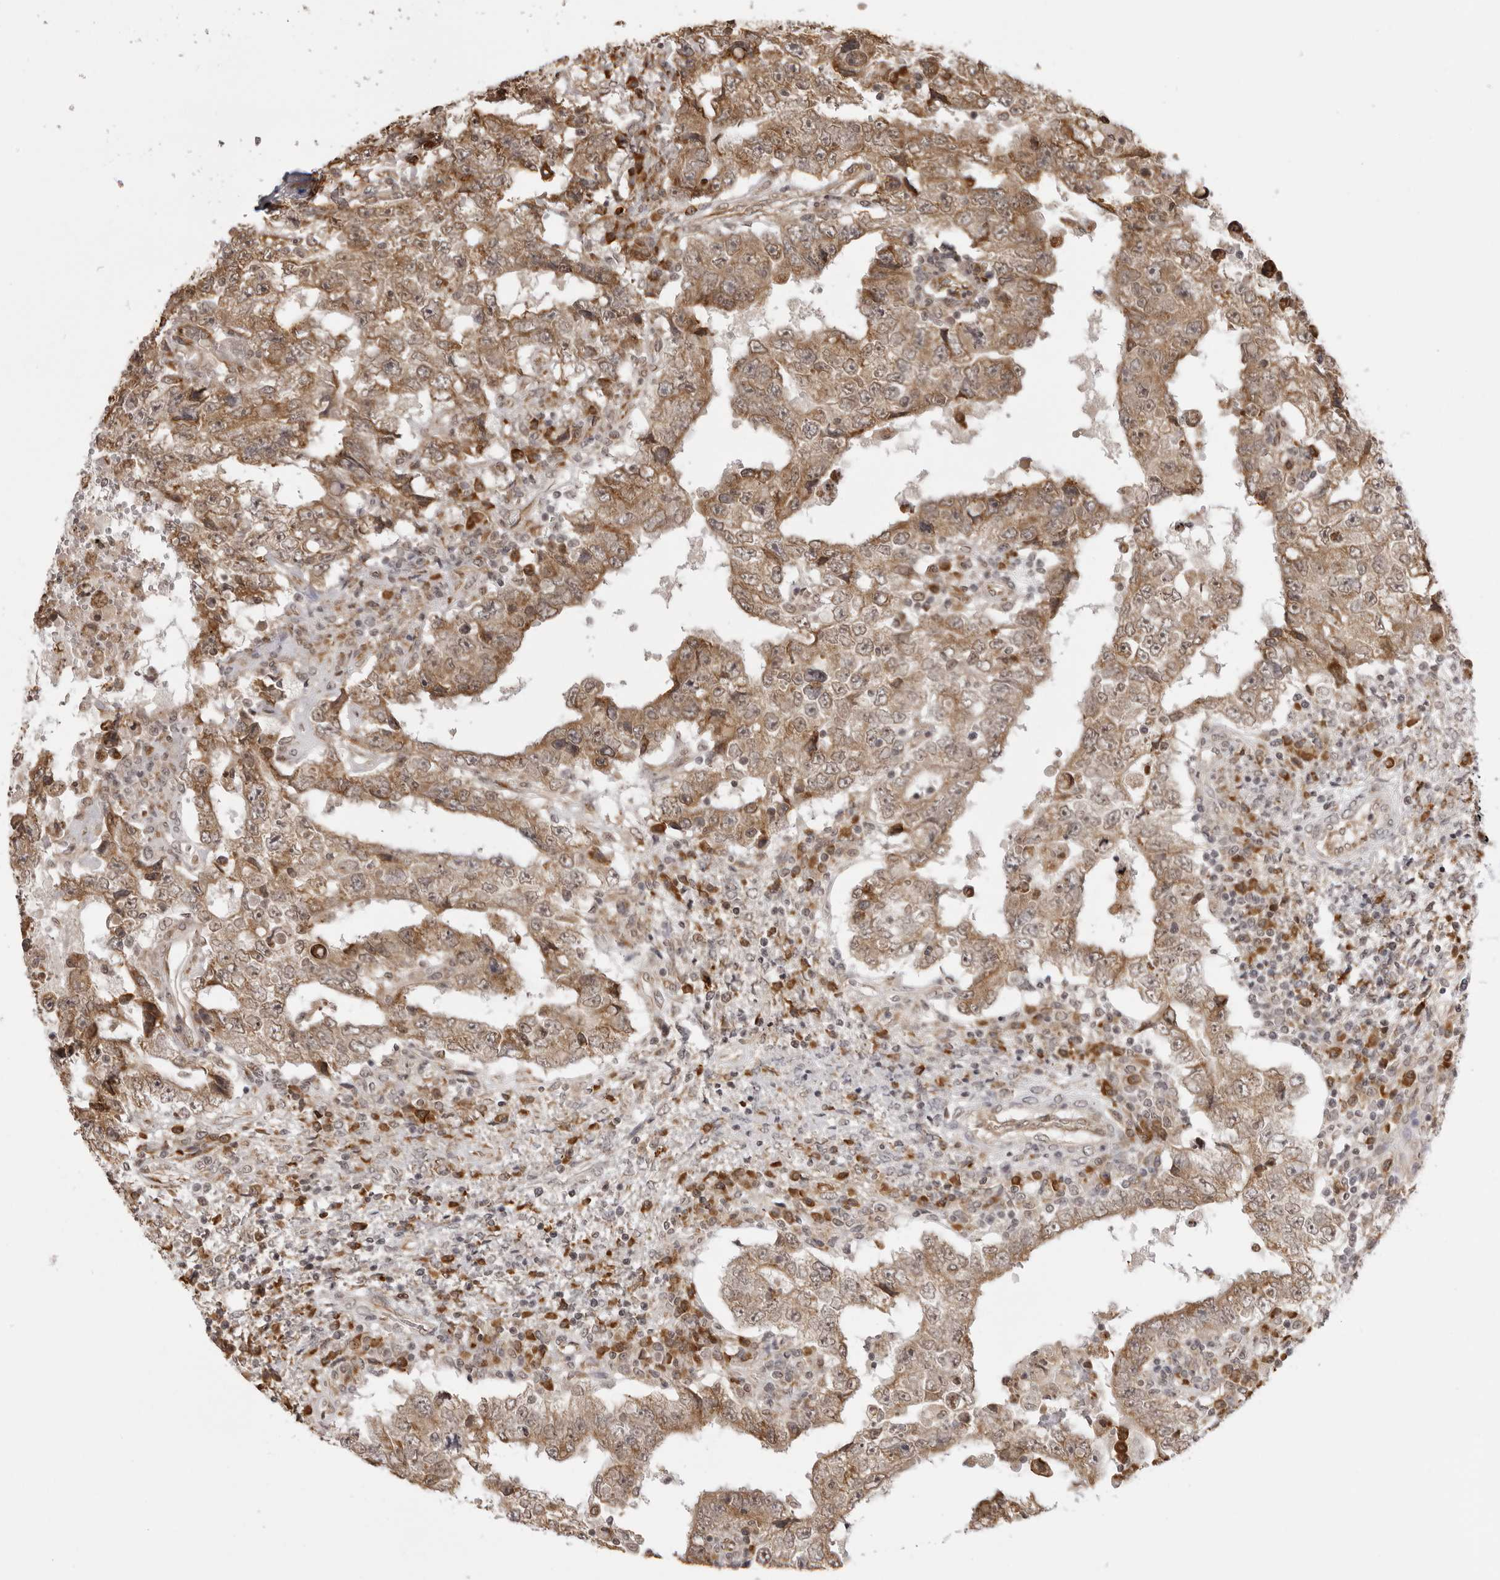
{"staining": {"intensity": "moderate", "quantity": ">75%", "location": "cytoplasmic/membranous"}, "tissue": "testis cancer", "cell_type": "Tumor cells", "image_type": "cancer", "snomed": [{"axis": "morphology", "description": "Carcinoma, Embryonal, NOS"}, {"axis": "topography", "description": "Testis"}], "caption": "Immunohistochemical staining of testis cancer shows moderate cytoplasmic/membranous protein expression in approximately >75% of tumor cells. (DAB IHC, brown staining for protein, blue staining for nuclei).", "gene": "ZC3H11A", "patient": {"sex": "male", "age": 26}}